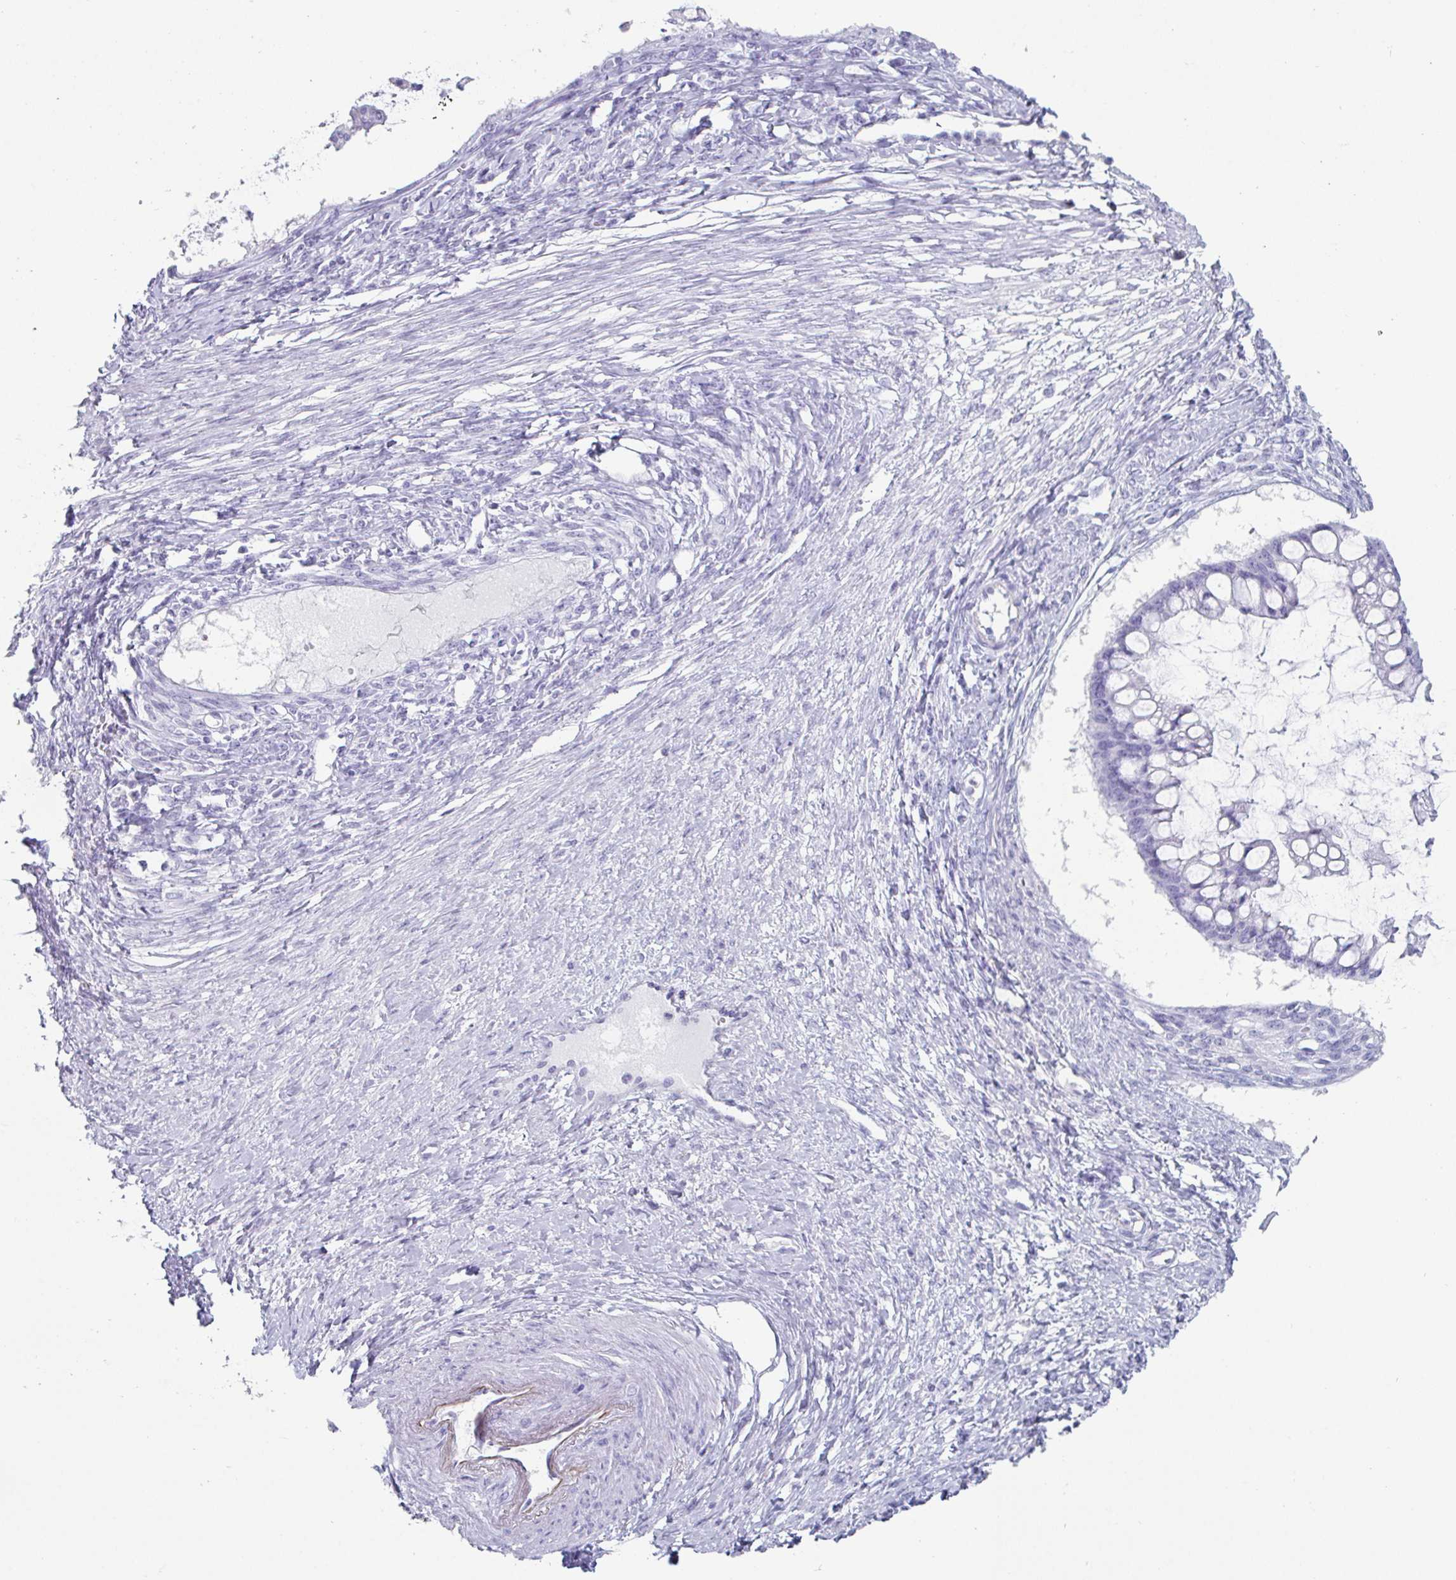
{"staining": {"intensity": "negative", "quantity": "none", "location": "none"}, "tissue": "ovarian cancer", "cell_type": "Tumor cells", "image_type": "cancer", "snomed": [{"axis": "morphology", "description": "Cystadenocarcinoma, mucinous, NOS"}, {"axis": "topography", "description": "Ovary"}], "caption": "The image demonstrates no significant expression in tumor cells of mucinous cystadenocarcinoma (ovarian).", "gene": "CREG2", "patient": {"sex": "female", "age": 73}}